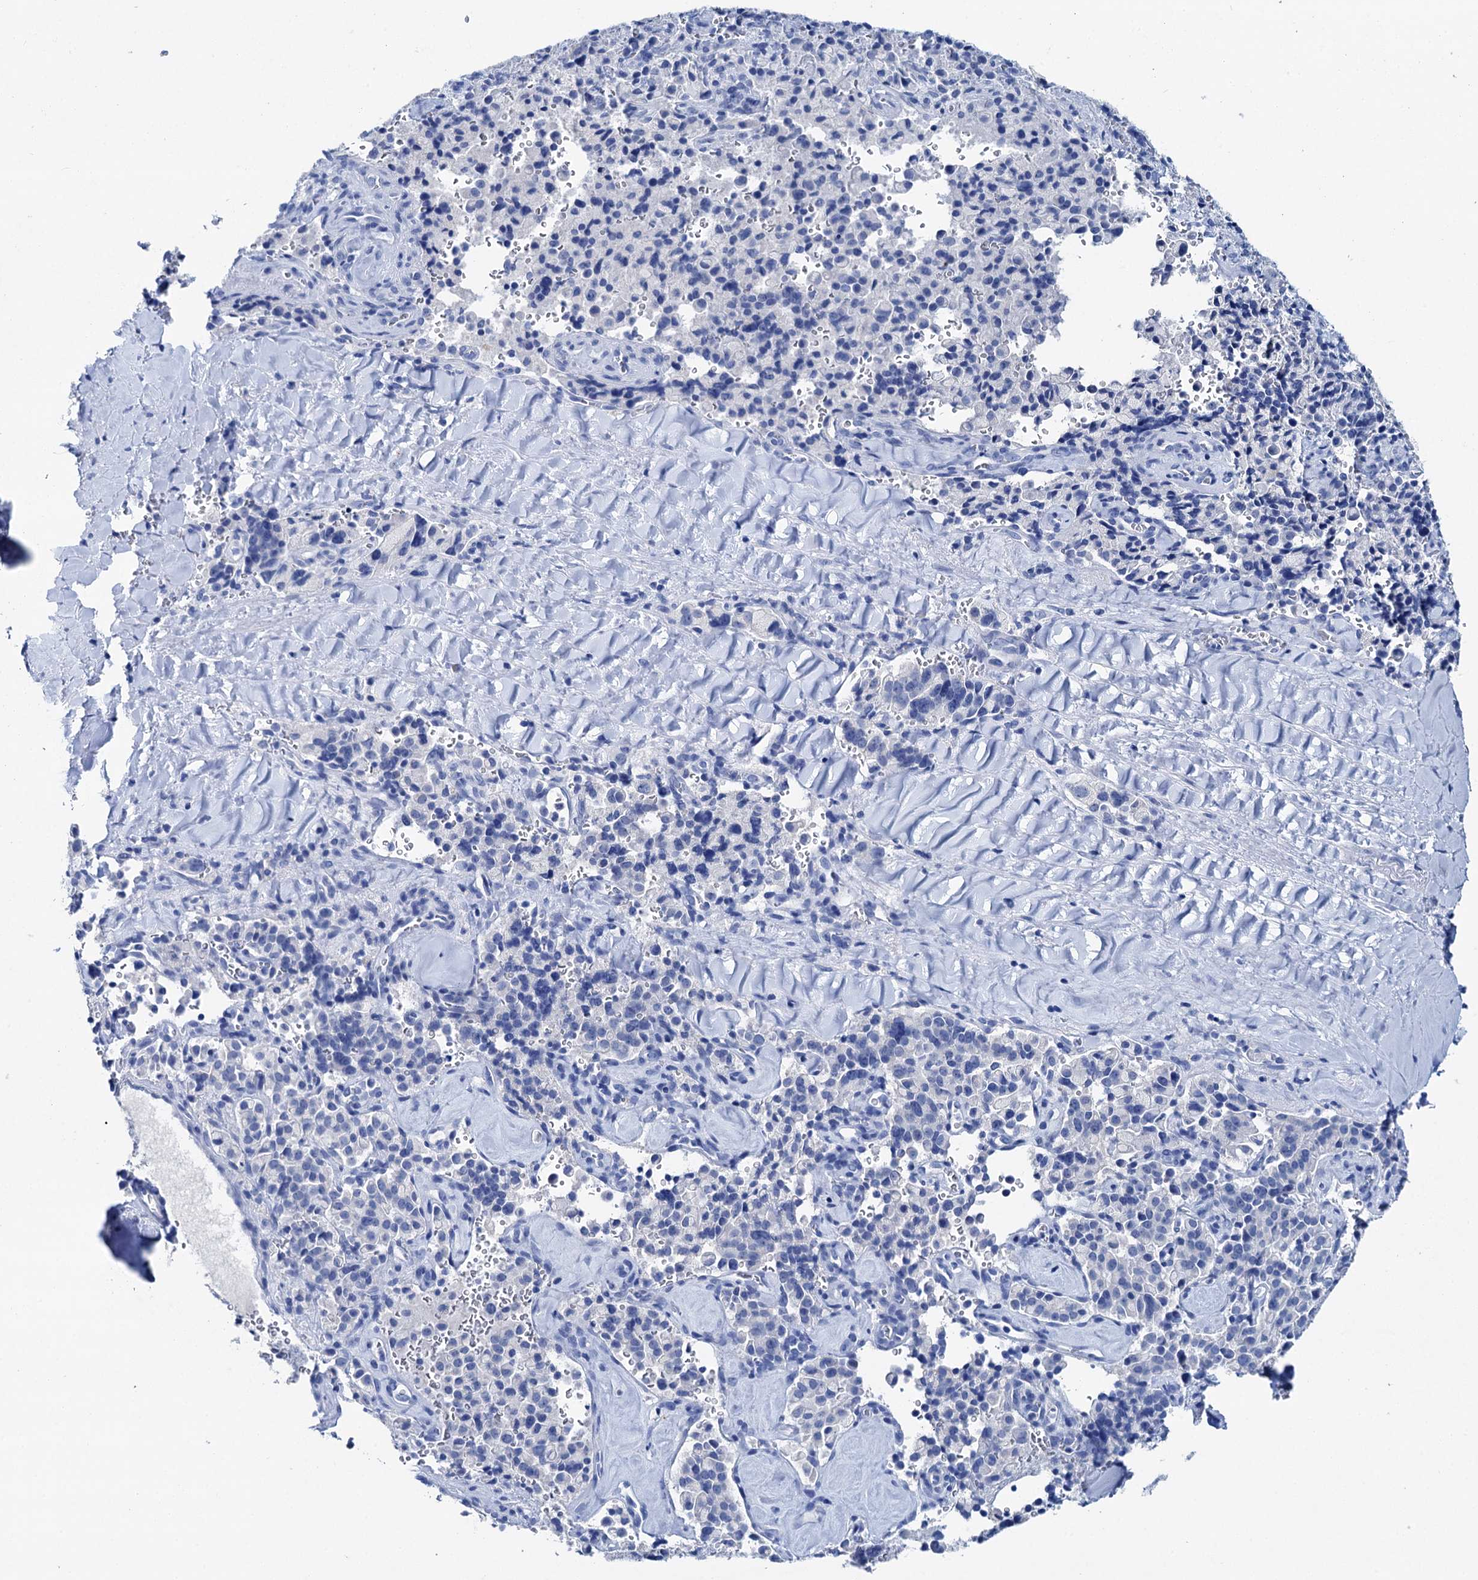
{"staining": {"intensity": "negative", "quantity": "none", "location": "none"}, "tissue": "pancreatic cancer", "cell_type": "Tumor cells", "image_type": "cancer", "snomed": [{"axis": "morphology", "description": "Adenocarcinoma, NOS"}, {"axis": "topography", "description": "Pancreas"}], "caption": "Tumor cells are negative for brown protein staining in adenocarcinoma (pancreatic).", "gene": "BRINP1", "patient": {"sex": "male", "age": 65}}